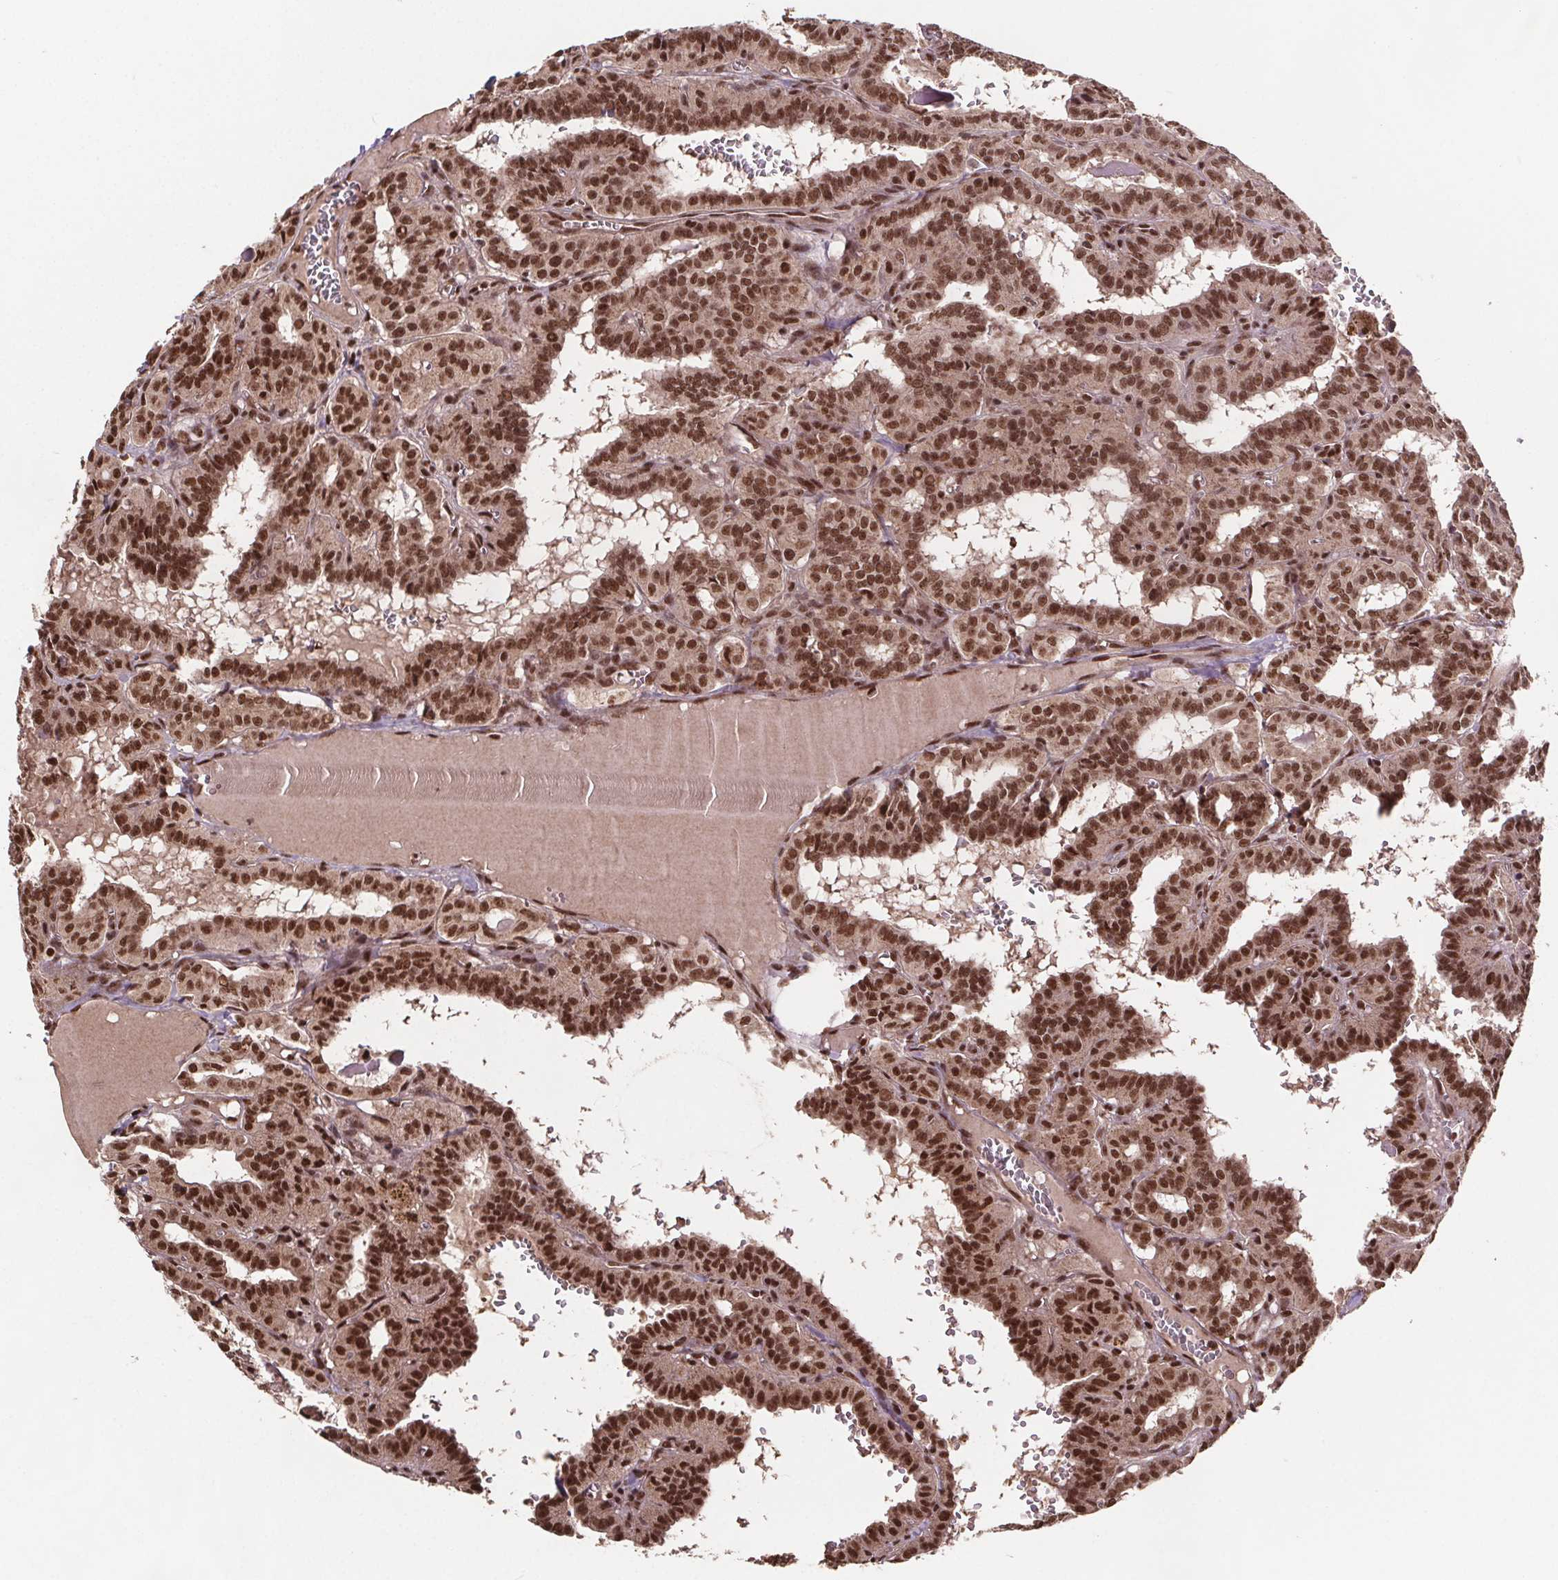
{"staining": {"intensity": "moderate", "quantity": ">75%", "location": "nuclear"}, "tissue": "thyroid cancer", "cell_type": "Tumor cells", "image_type": "cancer", "snomed": [{"axis": "morphology", "description": "Papillary adenocarcinoma, NOS"}, {"axis": "topography", "description": "Thyroid gland"}], "caption": "Immunohistochemistry (IHC) photomicrograph of neoplastic tissue: thyroid papillary adenocarcinoma stained using IHC demonstrates medium levels of moderate protein expression localized specifically in the nuclear of tumor cells, appearing as a nuclear brown color.", "gene": "JARID2", "patient": {"sex": "female", "age": 21}}